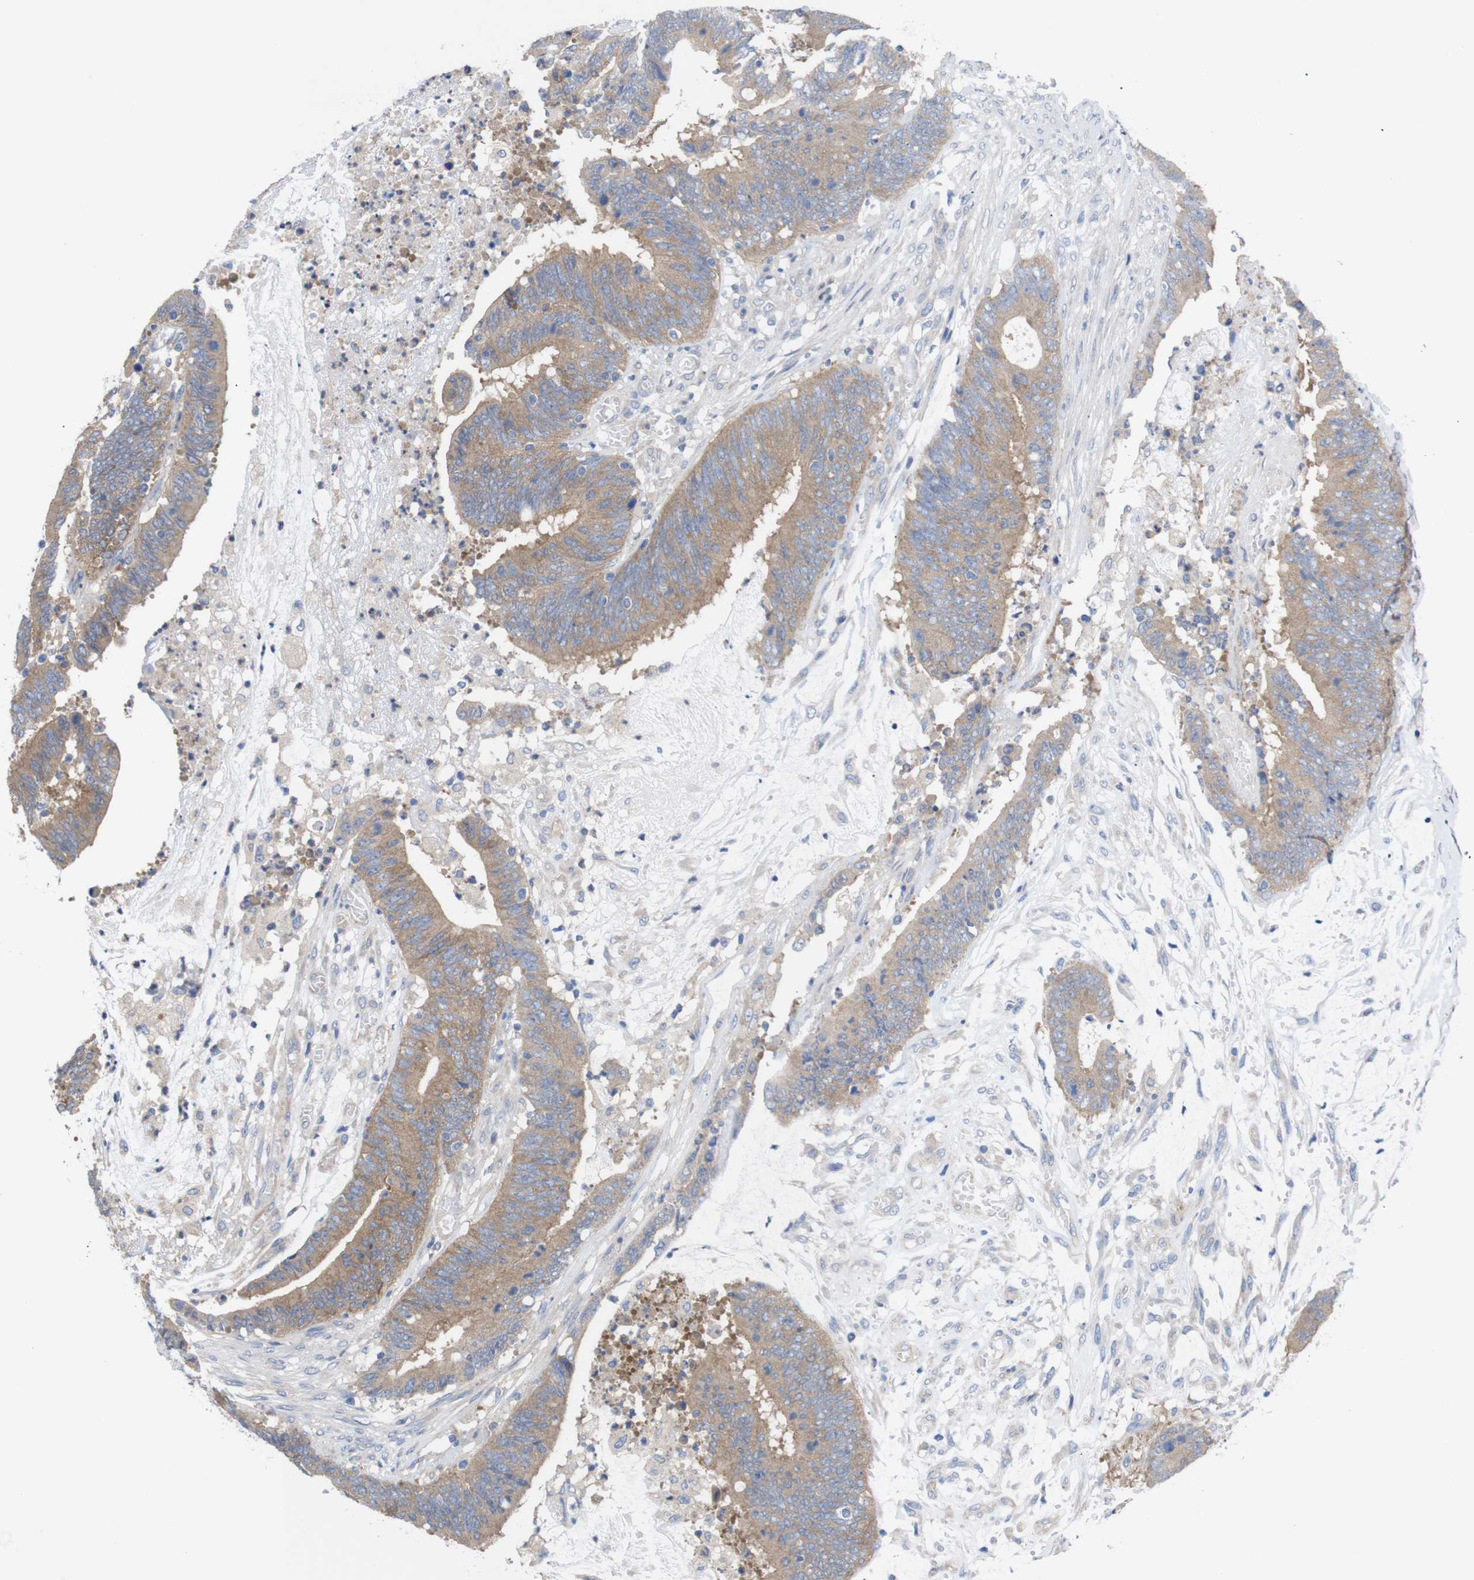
{"staining": {"intensity": "moderate", "quantity": ">75%", "location": "cytoplasmic/membranous"}, "tissue": "colorectal cancer", "cell_type": "Tumor cells", "image_type": "cancer", "snomed": [{"axis": "morphology", "description": "Adenocarcinoma, NOS"}, {"axis": "topography", "description": "Rectum"}], "caption": "Immunohistochemical staining of adenocarcinoma (colorectal) shows moderate cytoplasmic/membranous protein expression in approximately >75% of tumor cells. (DAB (3,3'-diaminobenzidine) IHC with brightfield microscopy, high magnification).", "gene": "USH1C", "patient": {"sex": "female", "age": 66}}